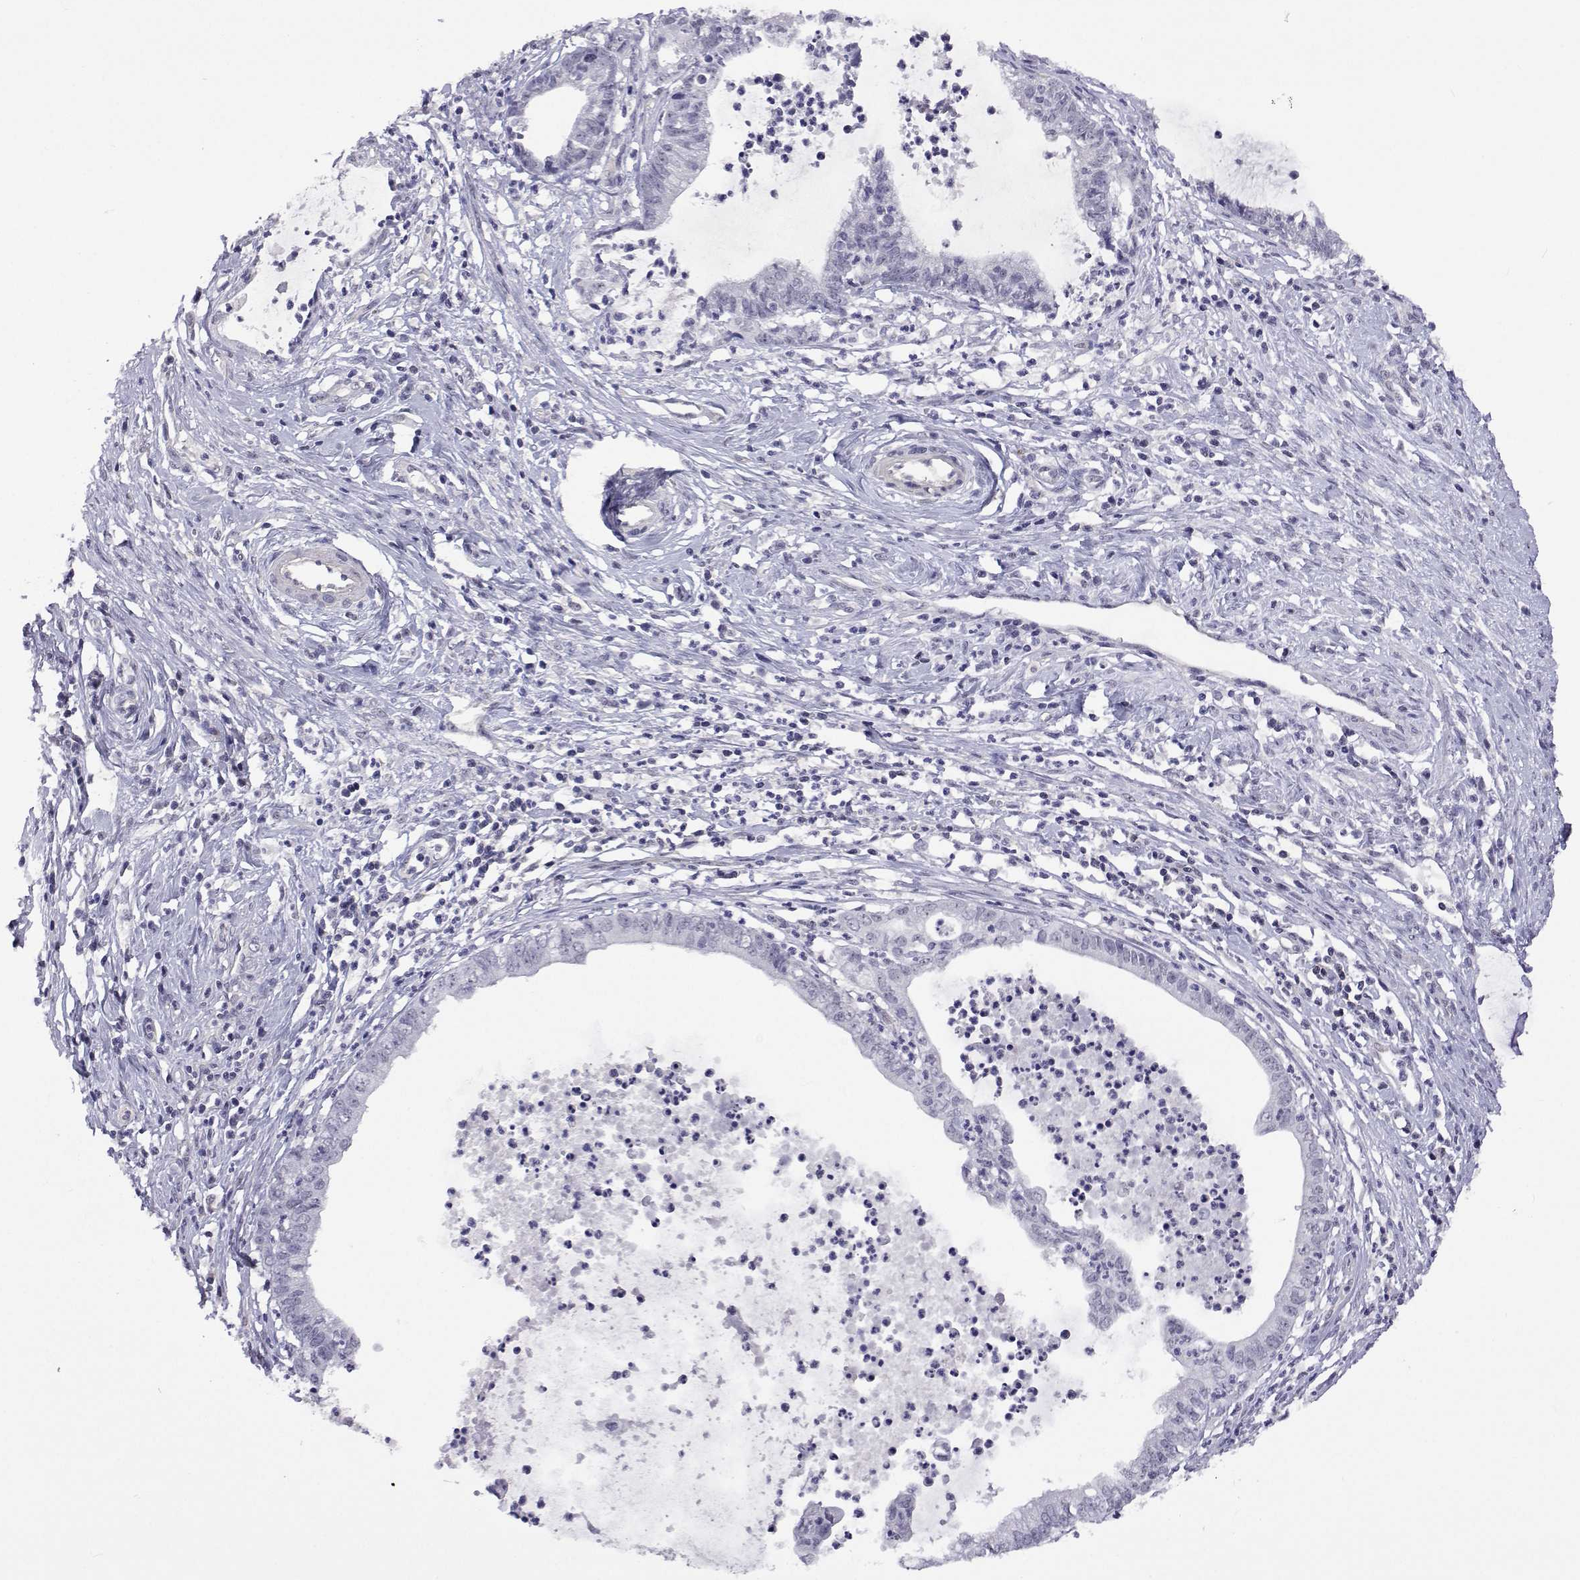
{"staining": {"intensity": "negative", "quantity": "none", "location": "none"}, "tissue": "cervical cancer", "cell_type": "Tumor cells", "image_type": "cancer", "snomed": [{"axis": "morphology", "description": "Normal tissue, NOS"}, {"axis": "morphology", "description": "Adenocarcinoma, NOS"}, {"axis": "topography", "description": "Cervix"}], "caption": "An immunohistochemistry histopathology image of adenocarcinoma (cervical) is shown. There is no staining in tumor cells of adenocarcinoma (cervical).", "gene": "NHP2", "patient": {"sex": "female", "age": 38}}